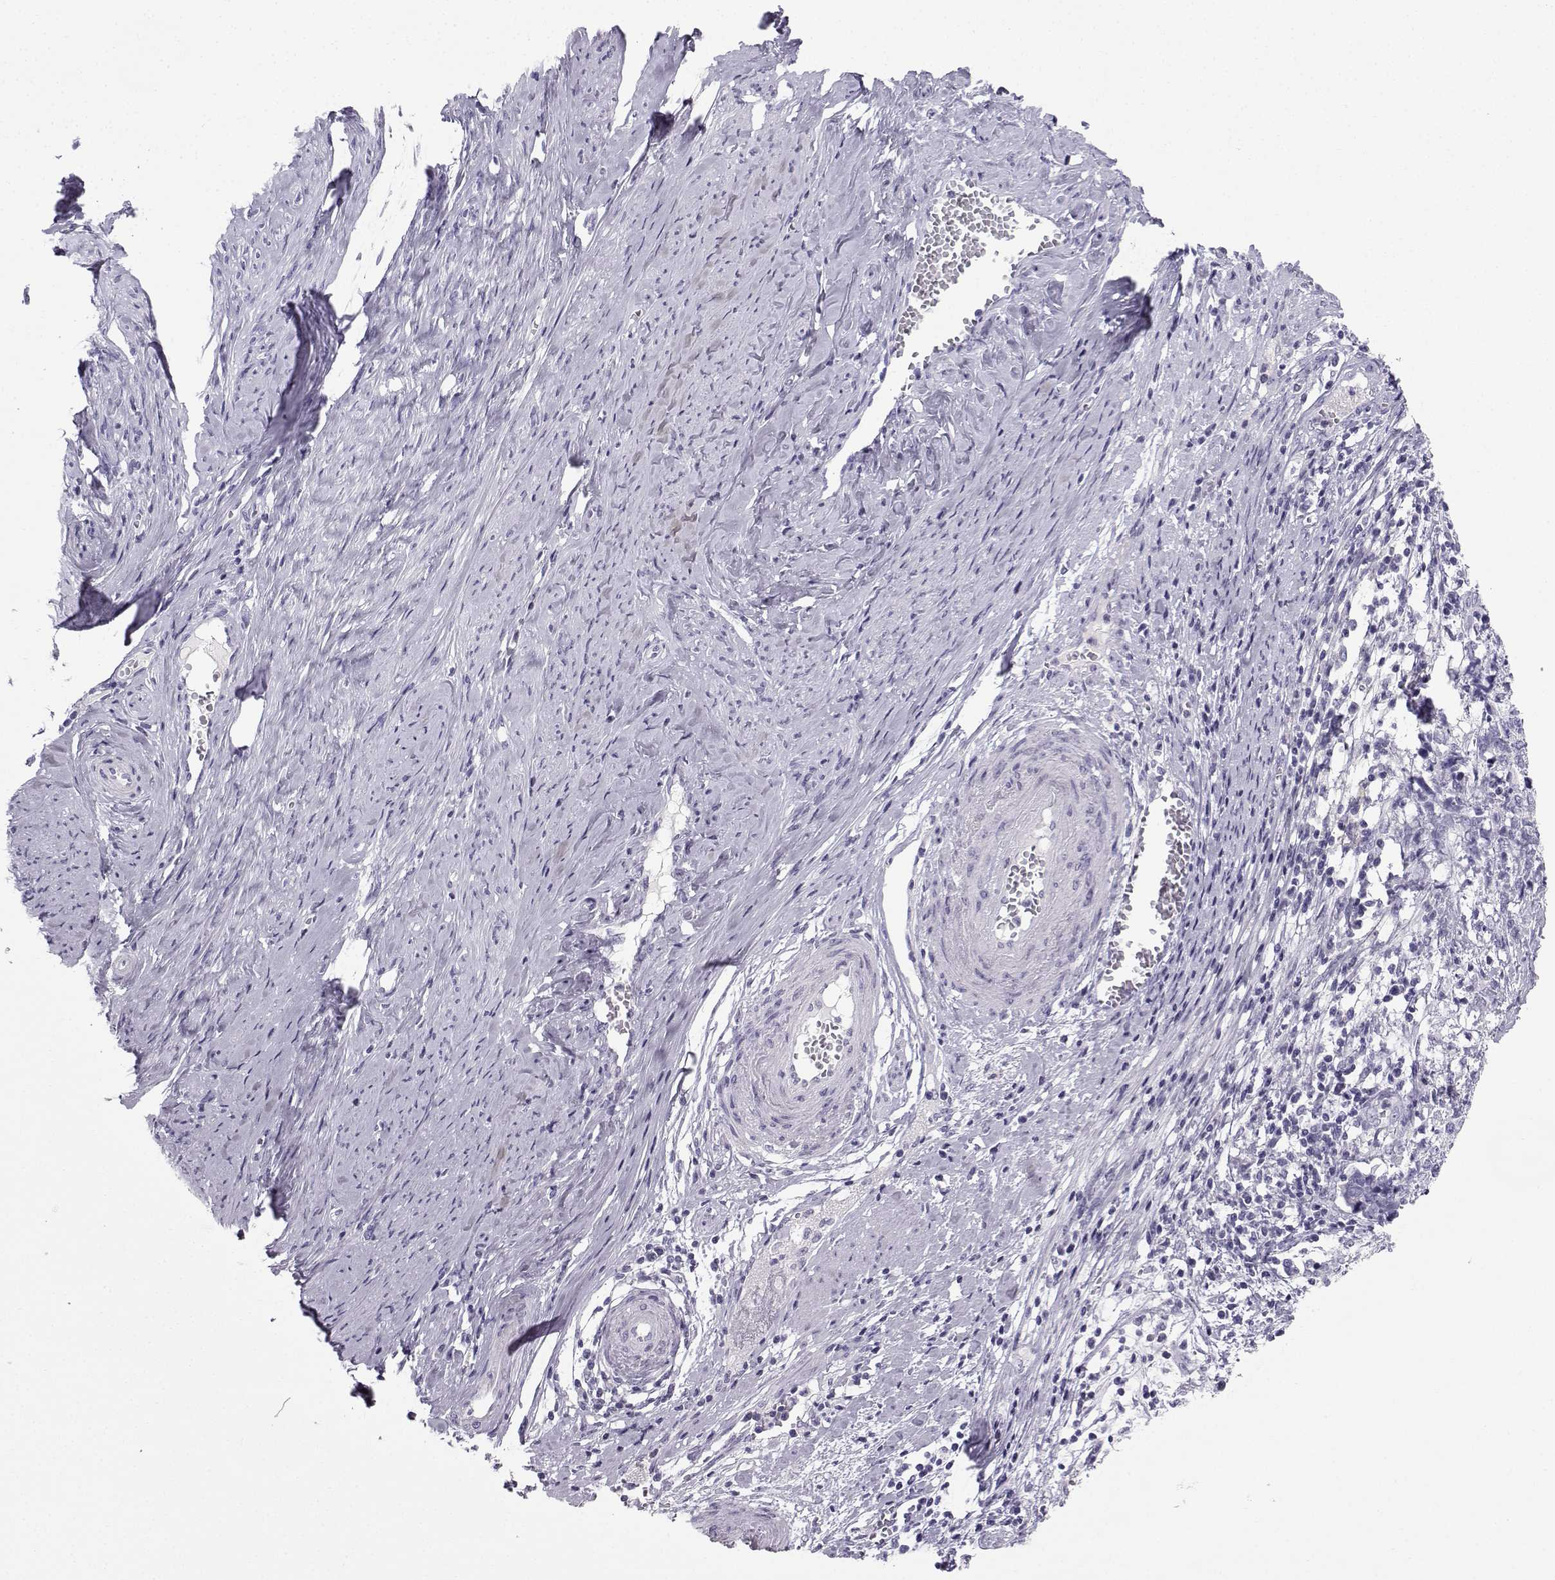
{"staining": {"intensity": "negative", "quantity": "none", "location": "none"}, "tissue": "cervical cancer", "cell_type": "Tumor cells", "image_type": "cancer", "snomed": [{"axis": "morphology", "description": "Squamous cell carcinoma, NOS"}, {"axis": "topography", "description": "Cervix"}], "caption": "An image of human cervical cancer (squamous cell carcinoma) is negative for staining in tumor cells. The staining is performed using DAB brown chromogen with nuclei counter-stained in using hematoxylin.", "gene": "ZBTB8B", "patient": {"sex": "female", "age": 63}}